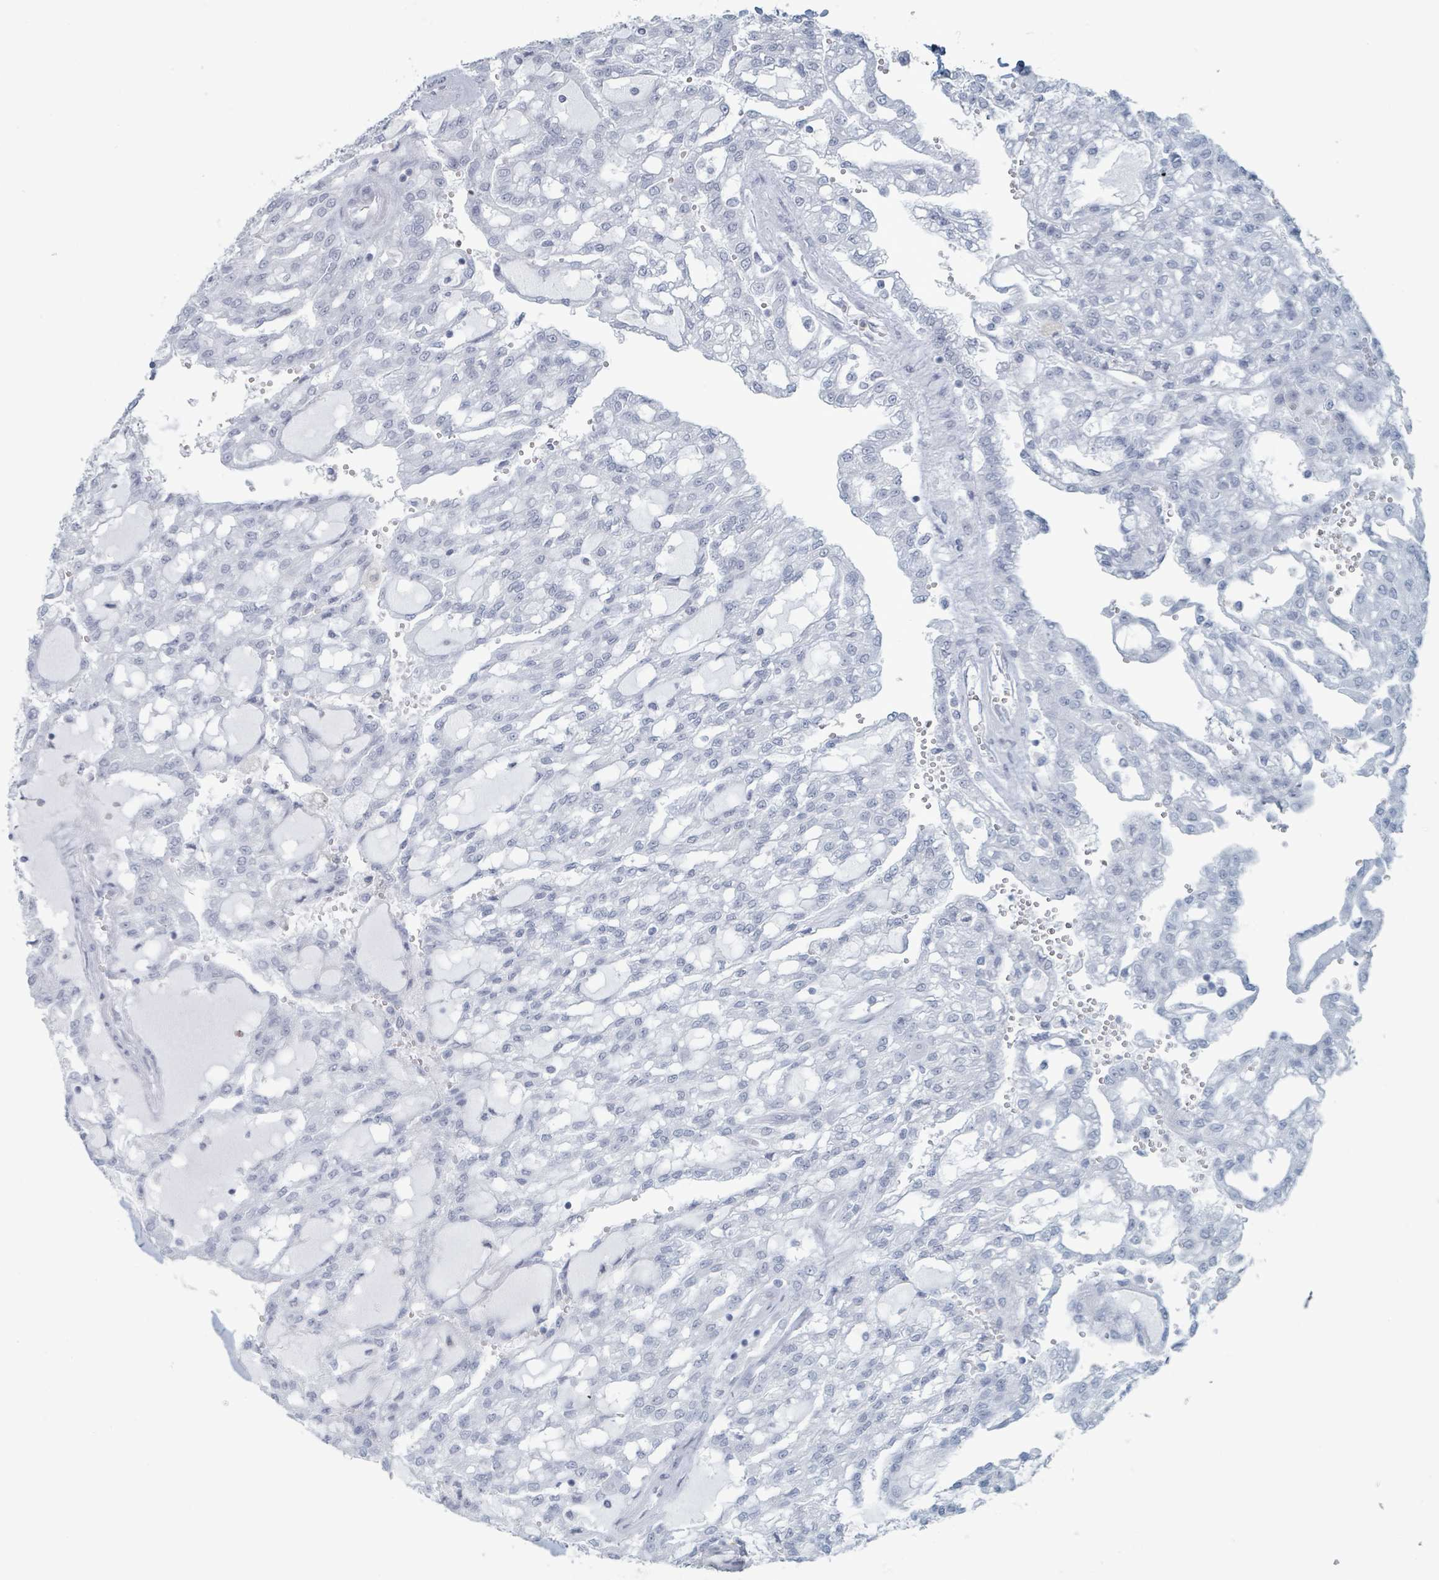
{"staining": {"intensity": "negative", "quantity": "none", "location": "none"}, "tissue": "renal cancer", "cell_type": "Tumor cells", "image_type": "cancer", "snomed": [{"axis": "morphology", "description": "Adenocarcinoma, NOS"}, {"axis": "topography", "description": "Kidney"}], "caption": "This is a histopathology image of immunohistochemistry (IHC) staining of renal cancer (adenocarcinoma), which shows no expression in tumor cells.", "gene": "GPR15LG", "patient": {"sex": "male", "age": 63}}